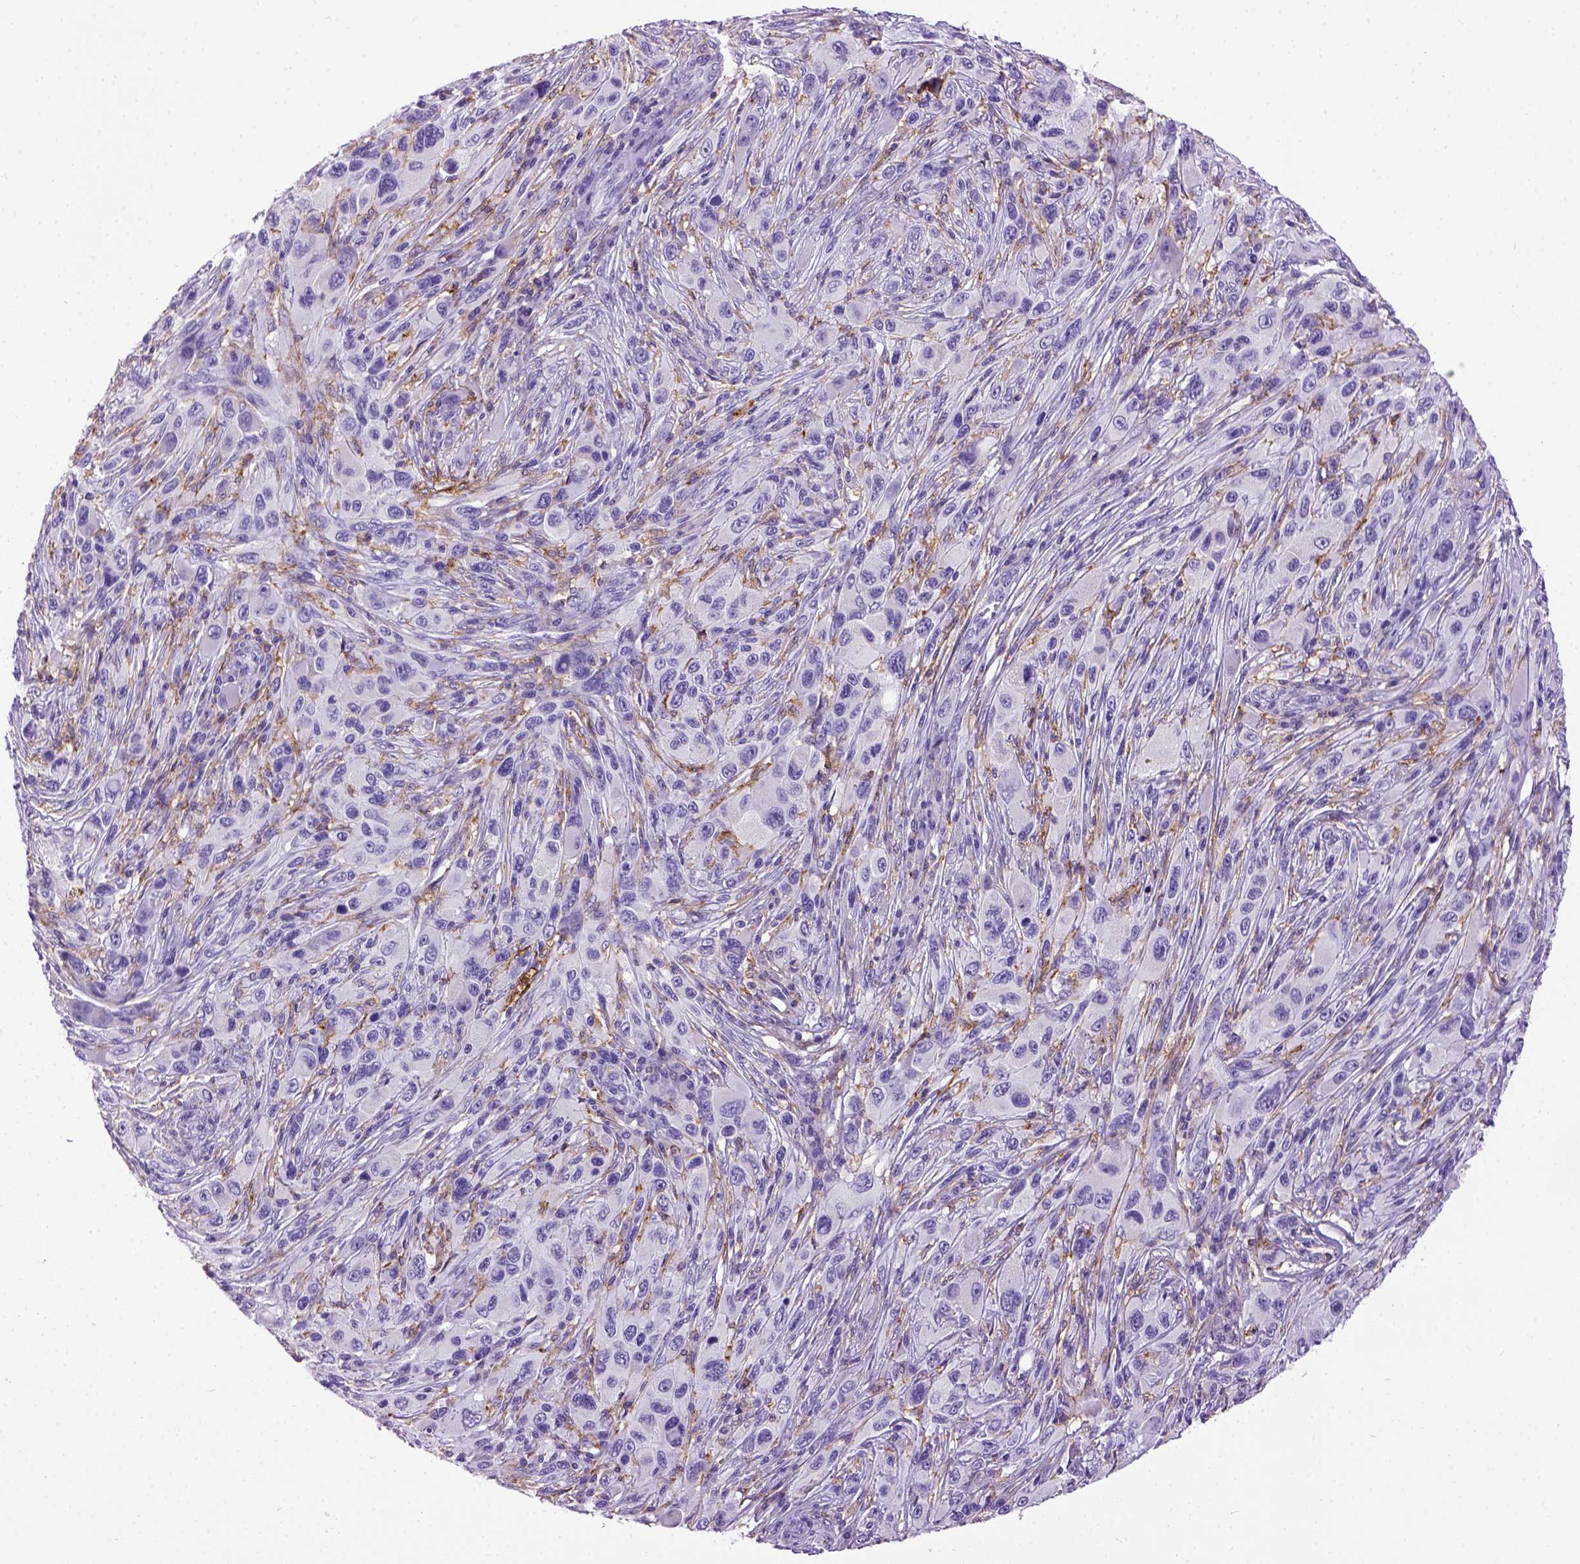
{"staining": {"intensity": "negative", "quantity": "none", "location": "none"}, "tissue": "melanoma", "cell_type": "Tumor cells", "image_type": "cancer", "snomed": [{"axis": "morphology", "description": "Malignant melanoma, NOS"}, {"axis": "topography", "description": "Skin"}], "caption": "High power microscopy image of an immunohistochemistry photomicrograph of melanoma, revealing no significant positivity in tumor cells.", "gene": "ITGAX", "patient": {"sex": "male", "age": 53}}